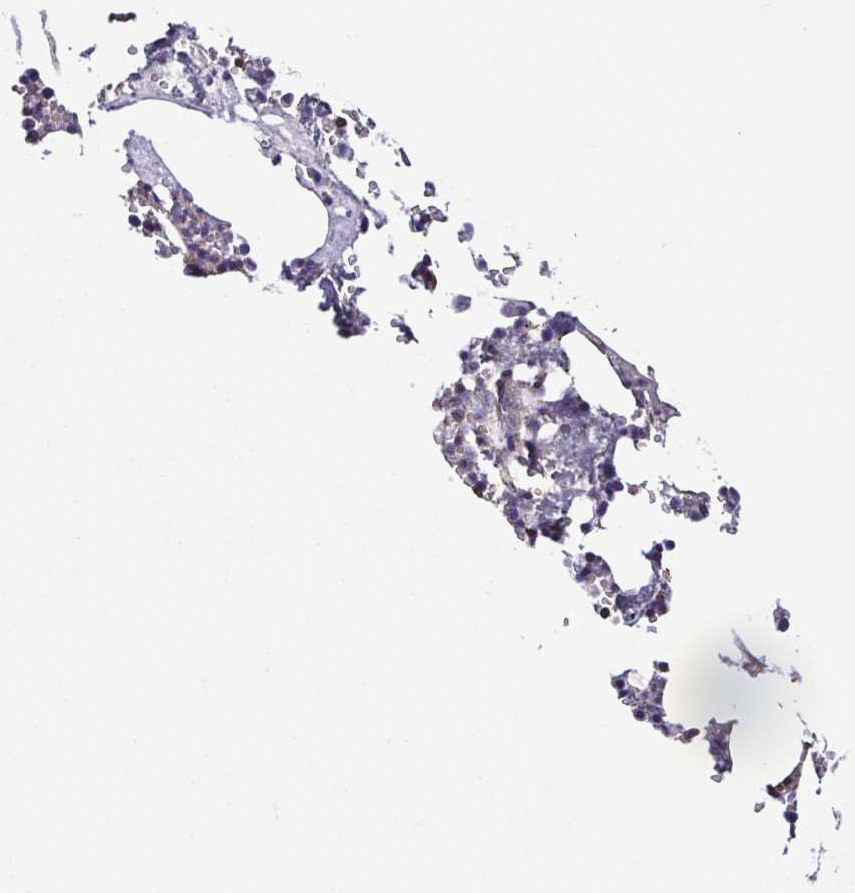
{"staining": {"intensity": "negative", "quantity": "none", "location": "none"}, "tissue": "bone marrow", "cell_type": "Hematopoietic cells", "image_type": "normal", "snomed": [{"axis": "morphology", "description": "Normal tissue, NOS"}, {"axis": "topography", "description": "Bone marrow"}], "caption": "DAB immunohistochemical staining of normal bone marrow displays no significant staining in hematopoietic cells. (Stains: DAB (3,3'-diaminobenzidine) IHC with hematoxylin counter stain, Microscopy: brightfield microscopy at high magnification).", "gene": "TNNT2", "patient": {"sex": "male", "age": 54}}